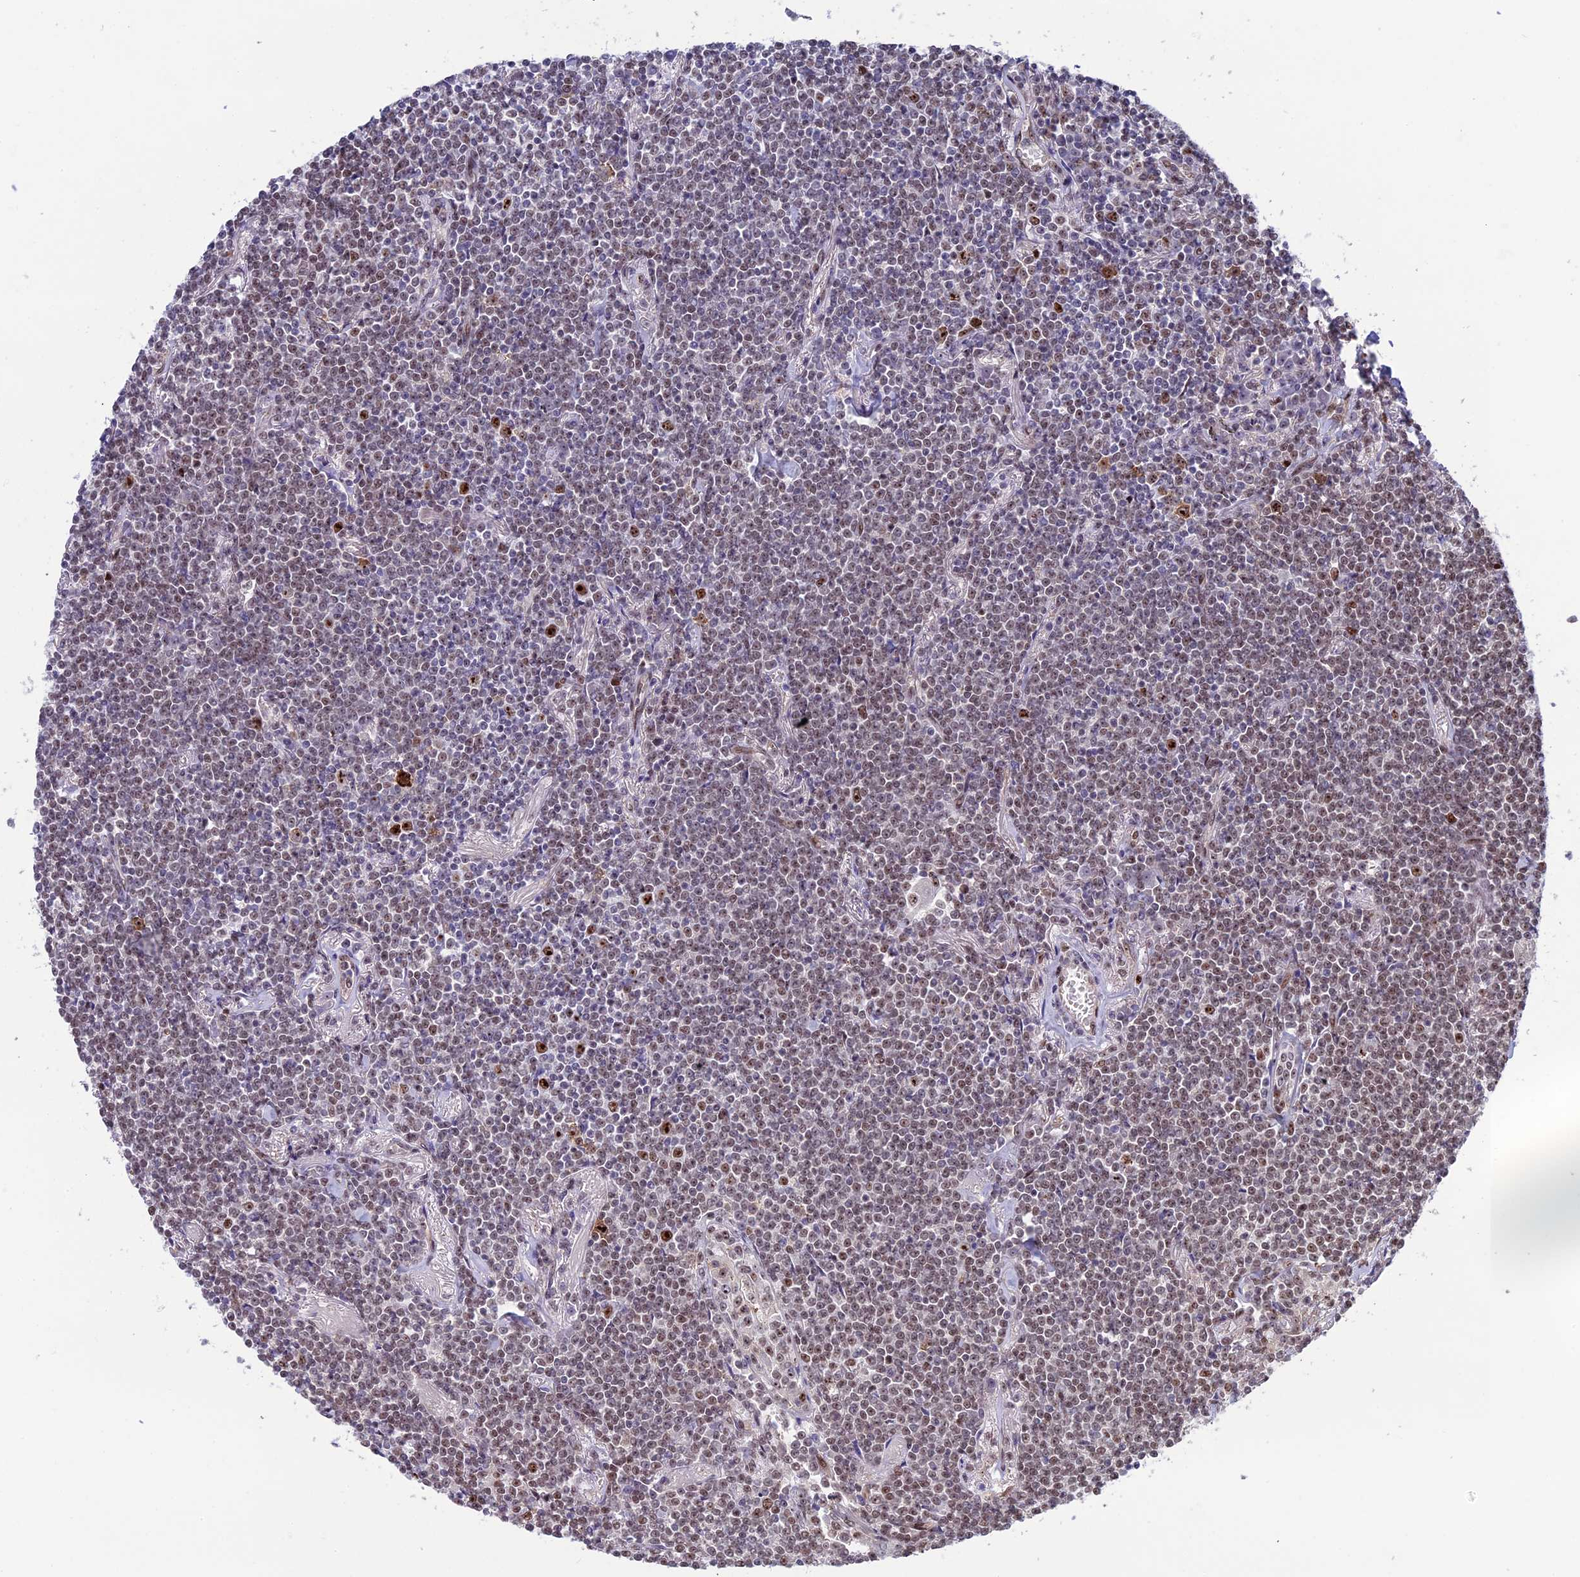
{"staining": {"intensity": "weak", "quantity": "25%-75%", "location": "nuclear"}, "tissue": "lymphoma", "cell_type": "Tumor cells", "image_type": "cancer", "snomed": [{"axis": "morphology", "description": "Malignant lymphoma, non-Hodgkin's type, Low grade"}, {"axis": "topography", "description": "Lung"}], "caption": "The micrograph displays immunohistochemical staining of malignant lymphoma, non-Hodgkin's type (low-grade). There is weak nuclear staining is identified in approximately 25%-75% of tumor cells.", "gene": "CCDC86", "patient": {"sex": "female", "age": 71}}